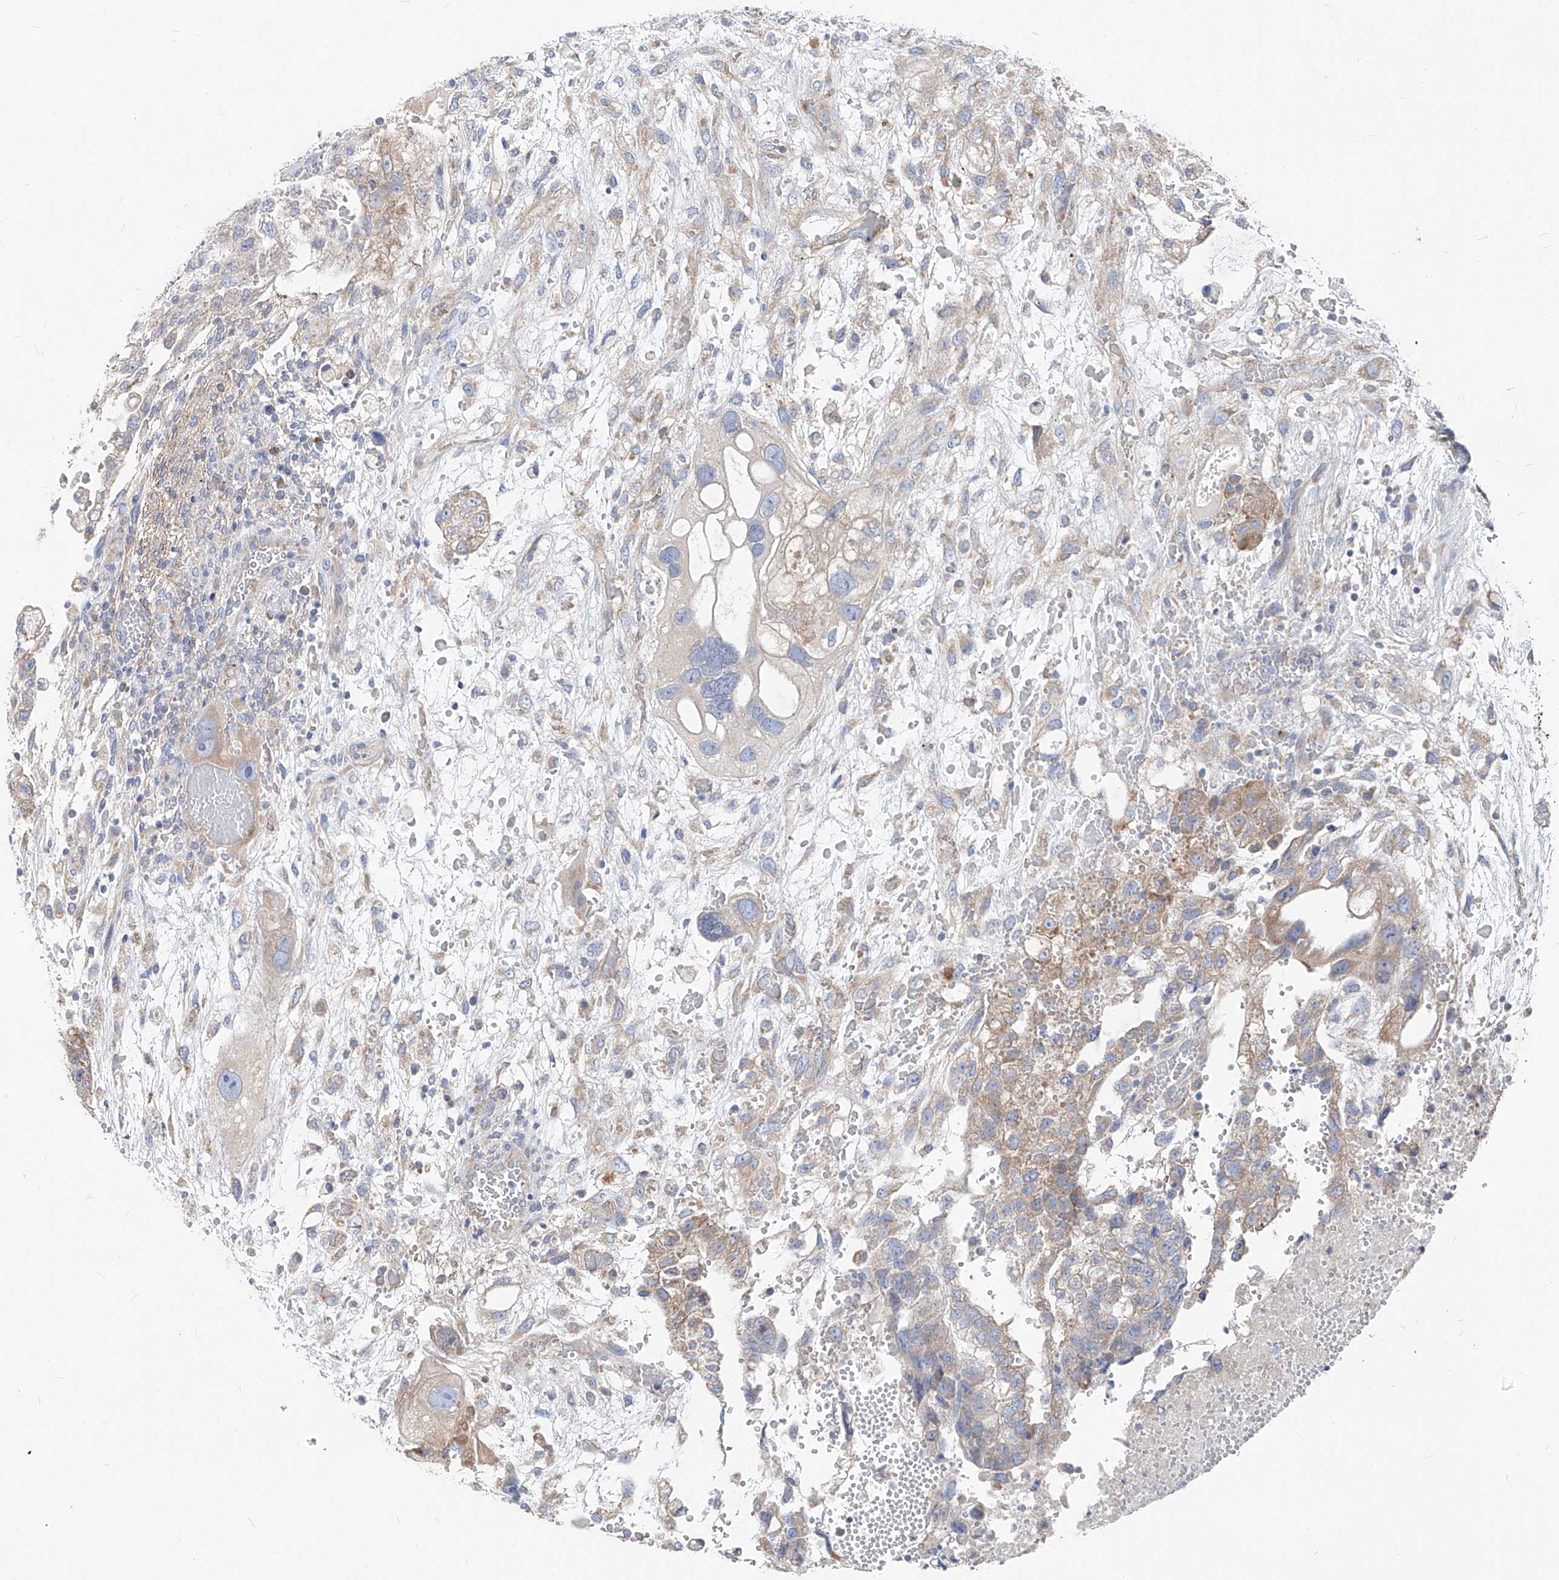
{"staining": {"intensity": "negative", "quantity": "none", "location": "none"}, "tissue": "testis cancer", "cell_type": "Tumor cells", "image_type": "cancer", "snomed": [{"axis": "morphology", "description": "Carcinoma, Embryonal, NOS"}, {"axis": "topography", "description": "Testis"}], "caption": "This is a photomicrograph of immunohistochemistry staining of testis cancer (embryonal carcinoma), which shows no positivity in tumor cells.", "gene": "UFL1", "patient": {"sex": "male", "age": 36}}